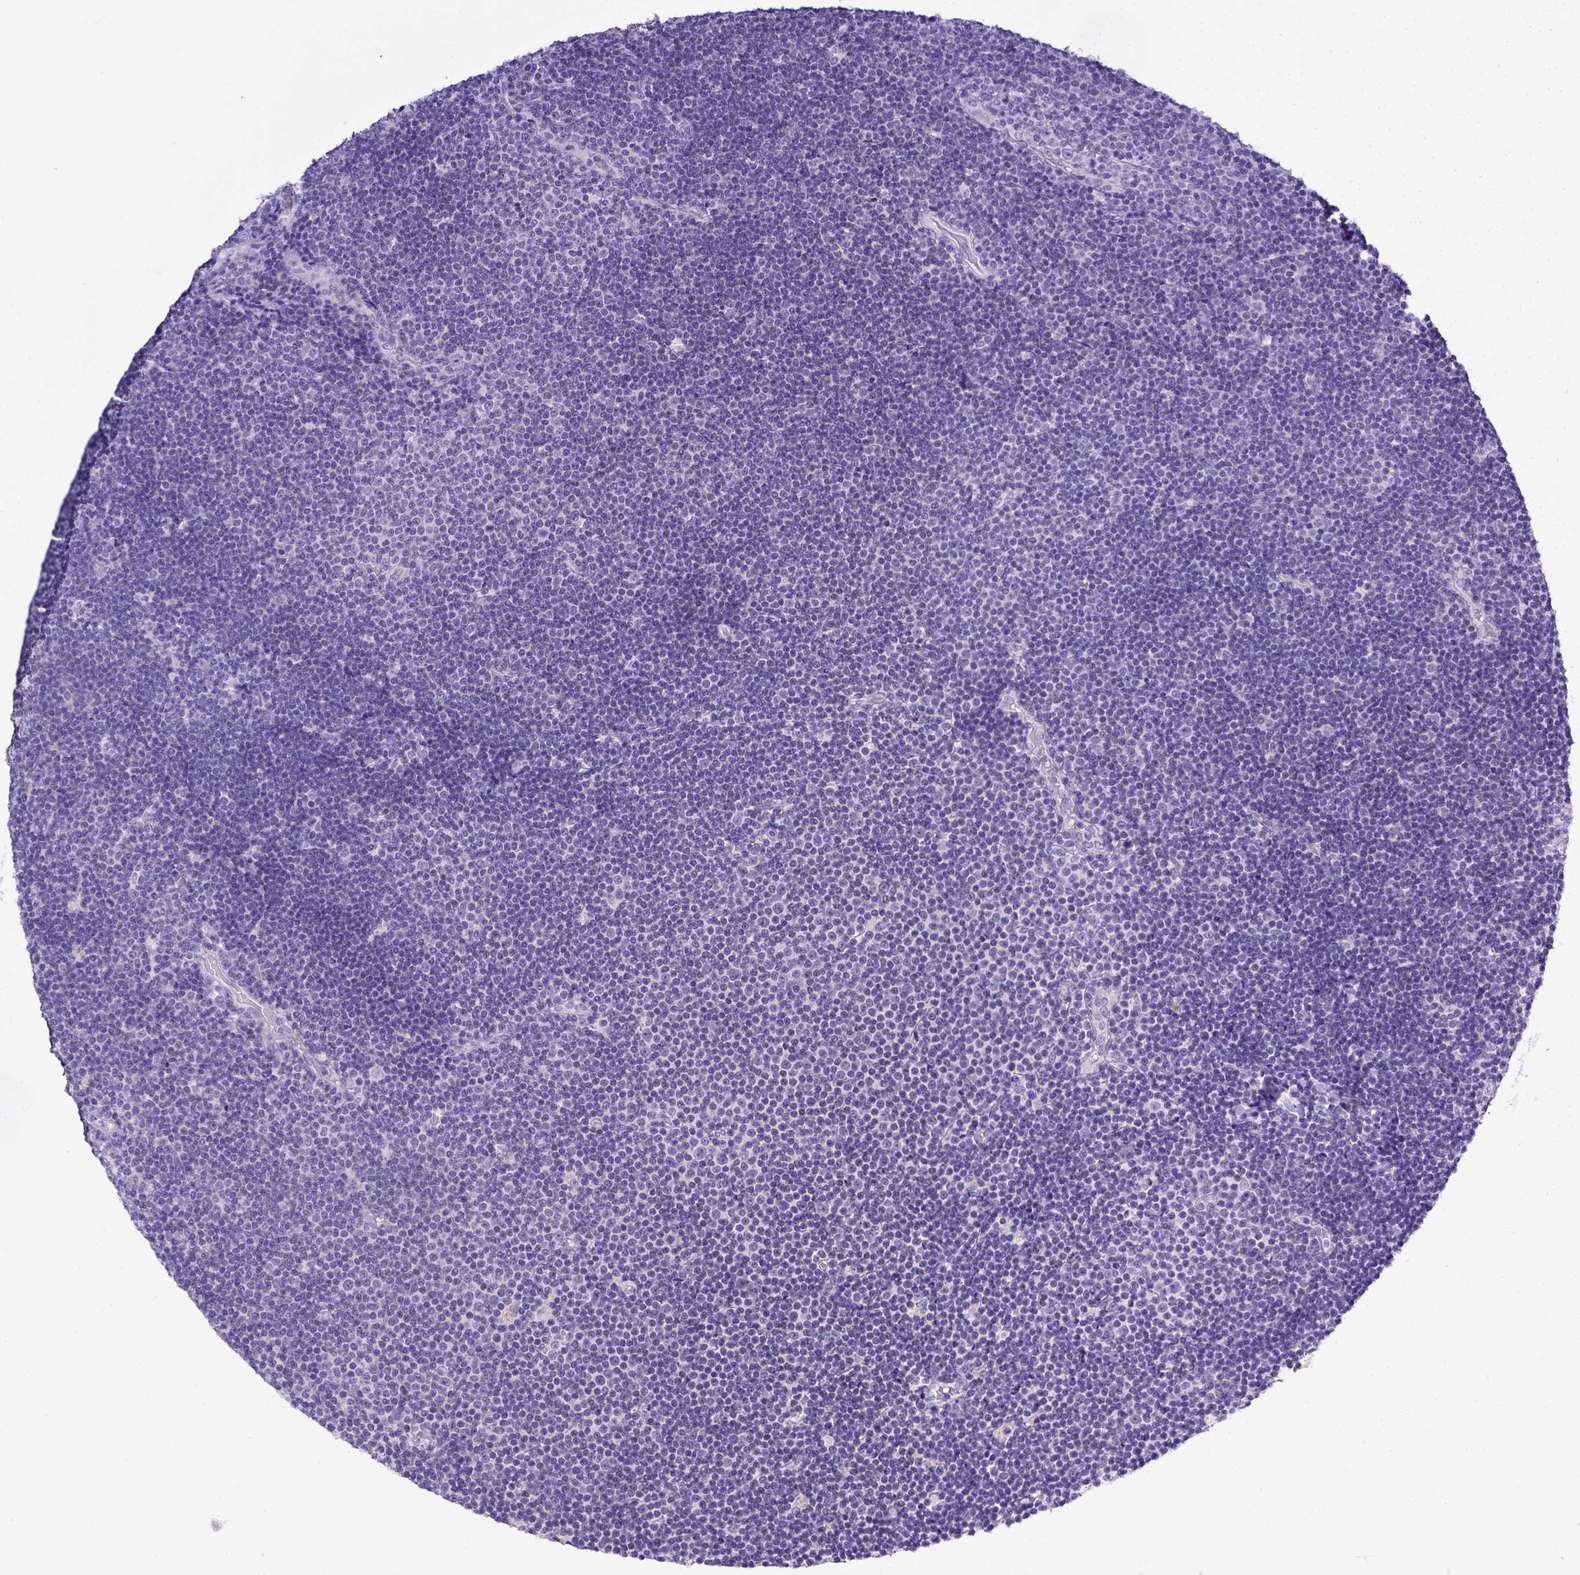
{"staining": {"intensity": "negative", "quantity": "none", "location": "none"}, "tissue": "lymphoma", "cell_type": "Tumor cells", "image_type": "cancer", "snomed": [{"axis": "morphology", "description": "Malignant lymphoma, non-Hodgkin's type, Low grade"}, {"axis": "topography", "description": "Brain"}], "caption": "This is a photomicrograph of immunohistochemistry staining of low-grade malignant lymphoma, non-Hodgkin's type, which shows no positivity in tumor cells. The staining was performed using DAB to visualize the protein expression in brown, while the nuclei were stained in blue with hematoxylin (Magnification: 20x).", "gene": "BTN1A1", "patient": {"sex": "female", "age": 66}}